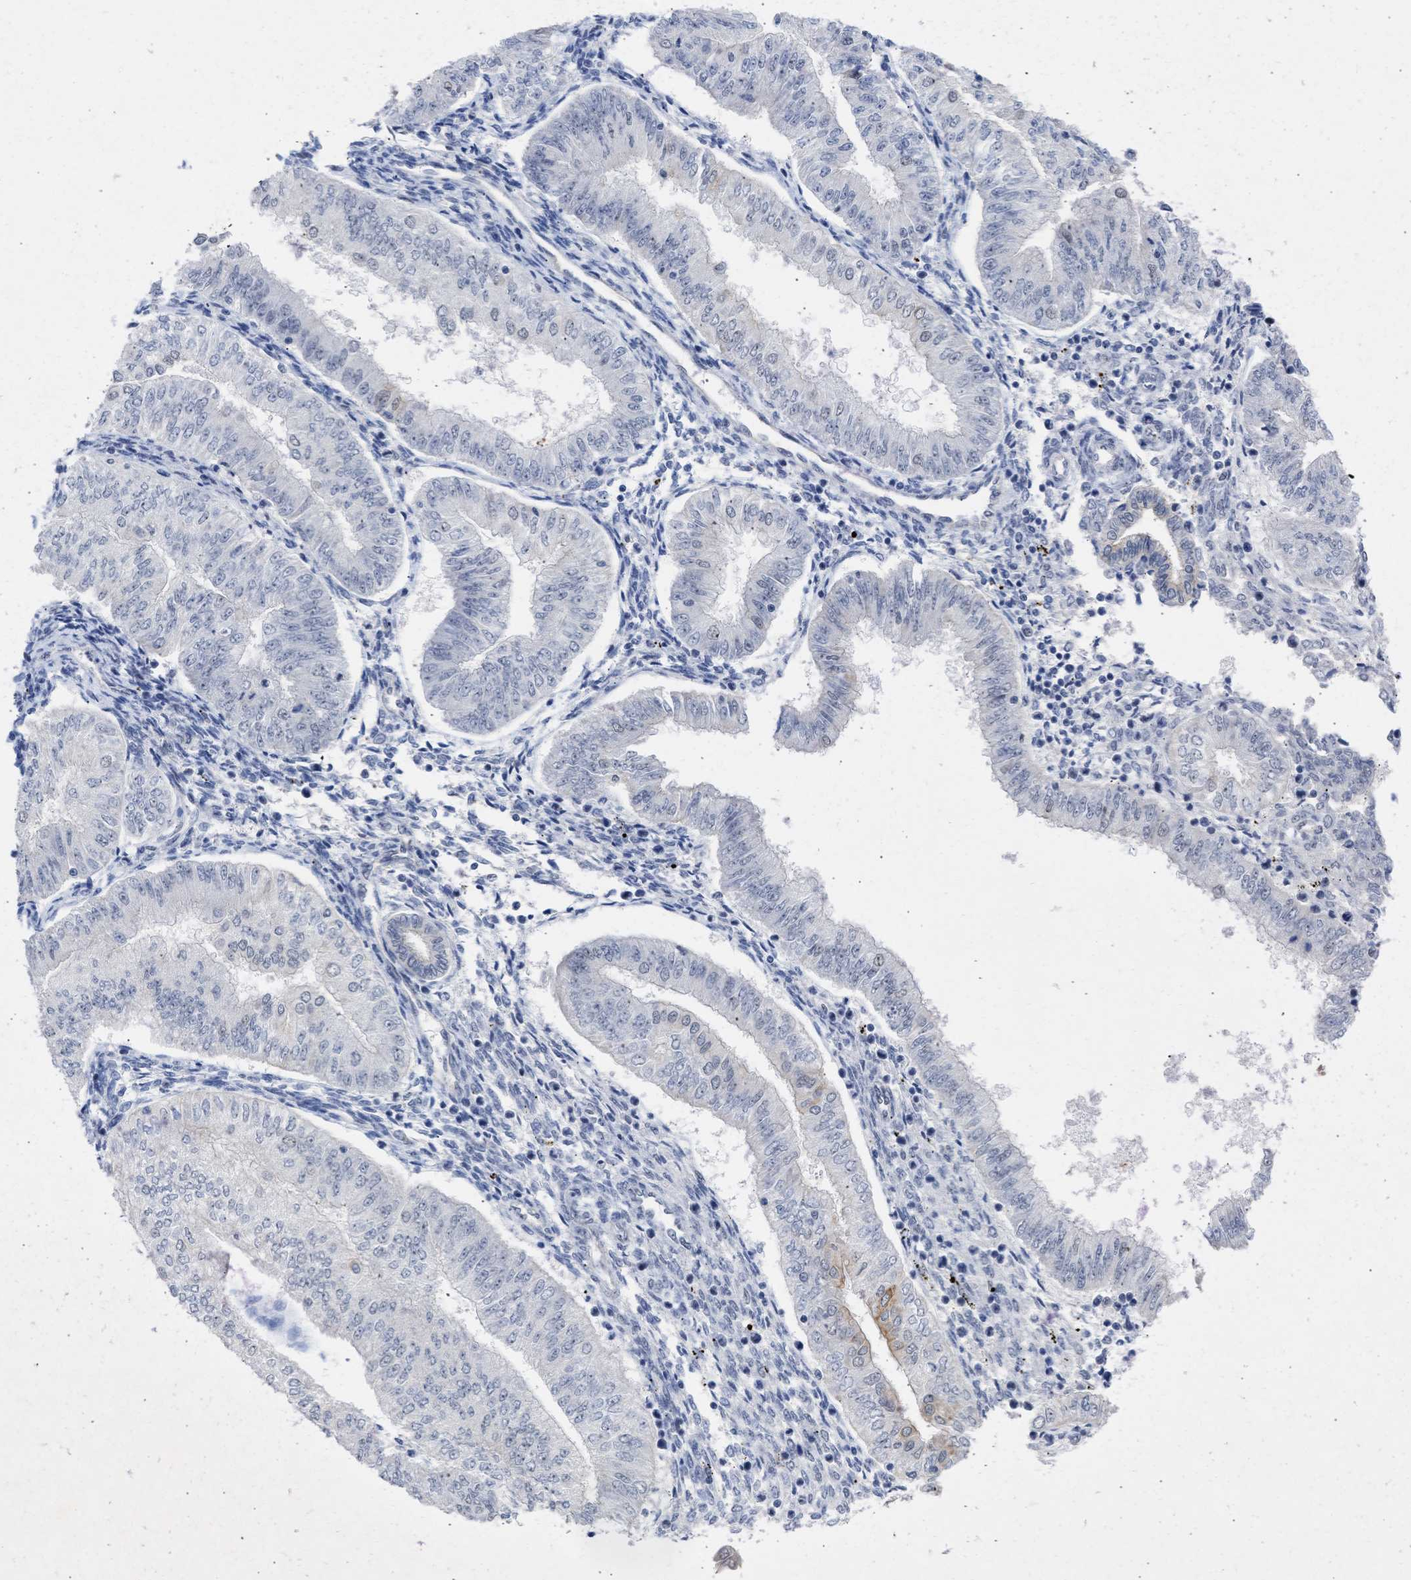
{"staining": {"intensity": "negative", "quantity": "none", "location": "none"}, "tissue": "endometrial cancer", "cell_type": "Tumor cells", "image_type": "cancer", "snomed": [{"axis": "morphology", "description": "Normal tissue, NOS"}, {"axis": "morphology", "description": "Adenocarcinoma, NOS"}, {"axis": "topography", "description": "Endometrium"}], "caption": "Endometrial cancer was stained to show a protein in brown. There is no significant positivity in tumor cells.", "gene": "DDX41", "patient": {"sex": "female", "age": 53}}